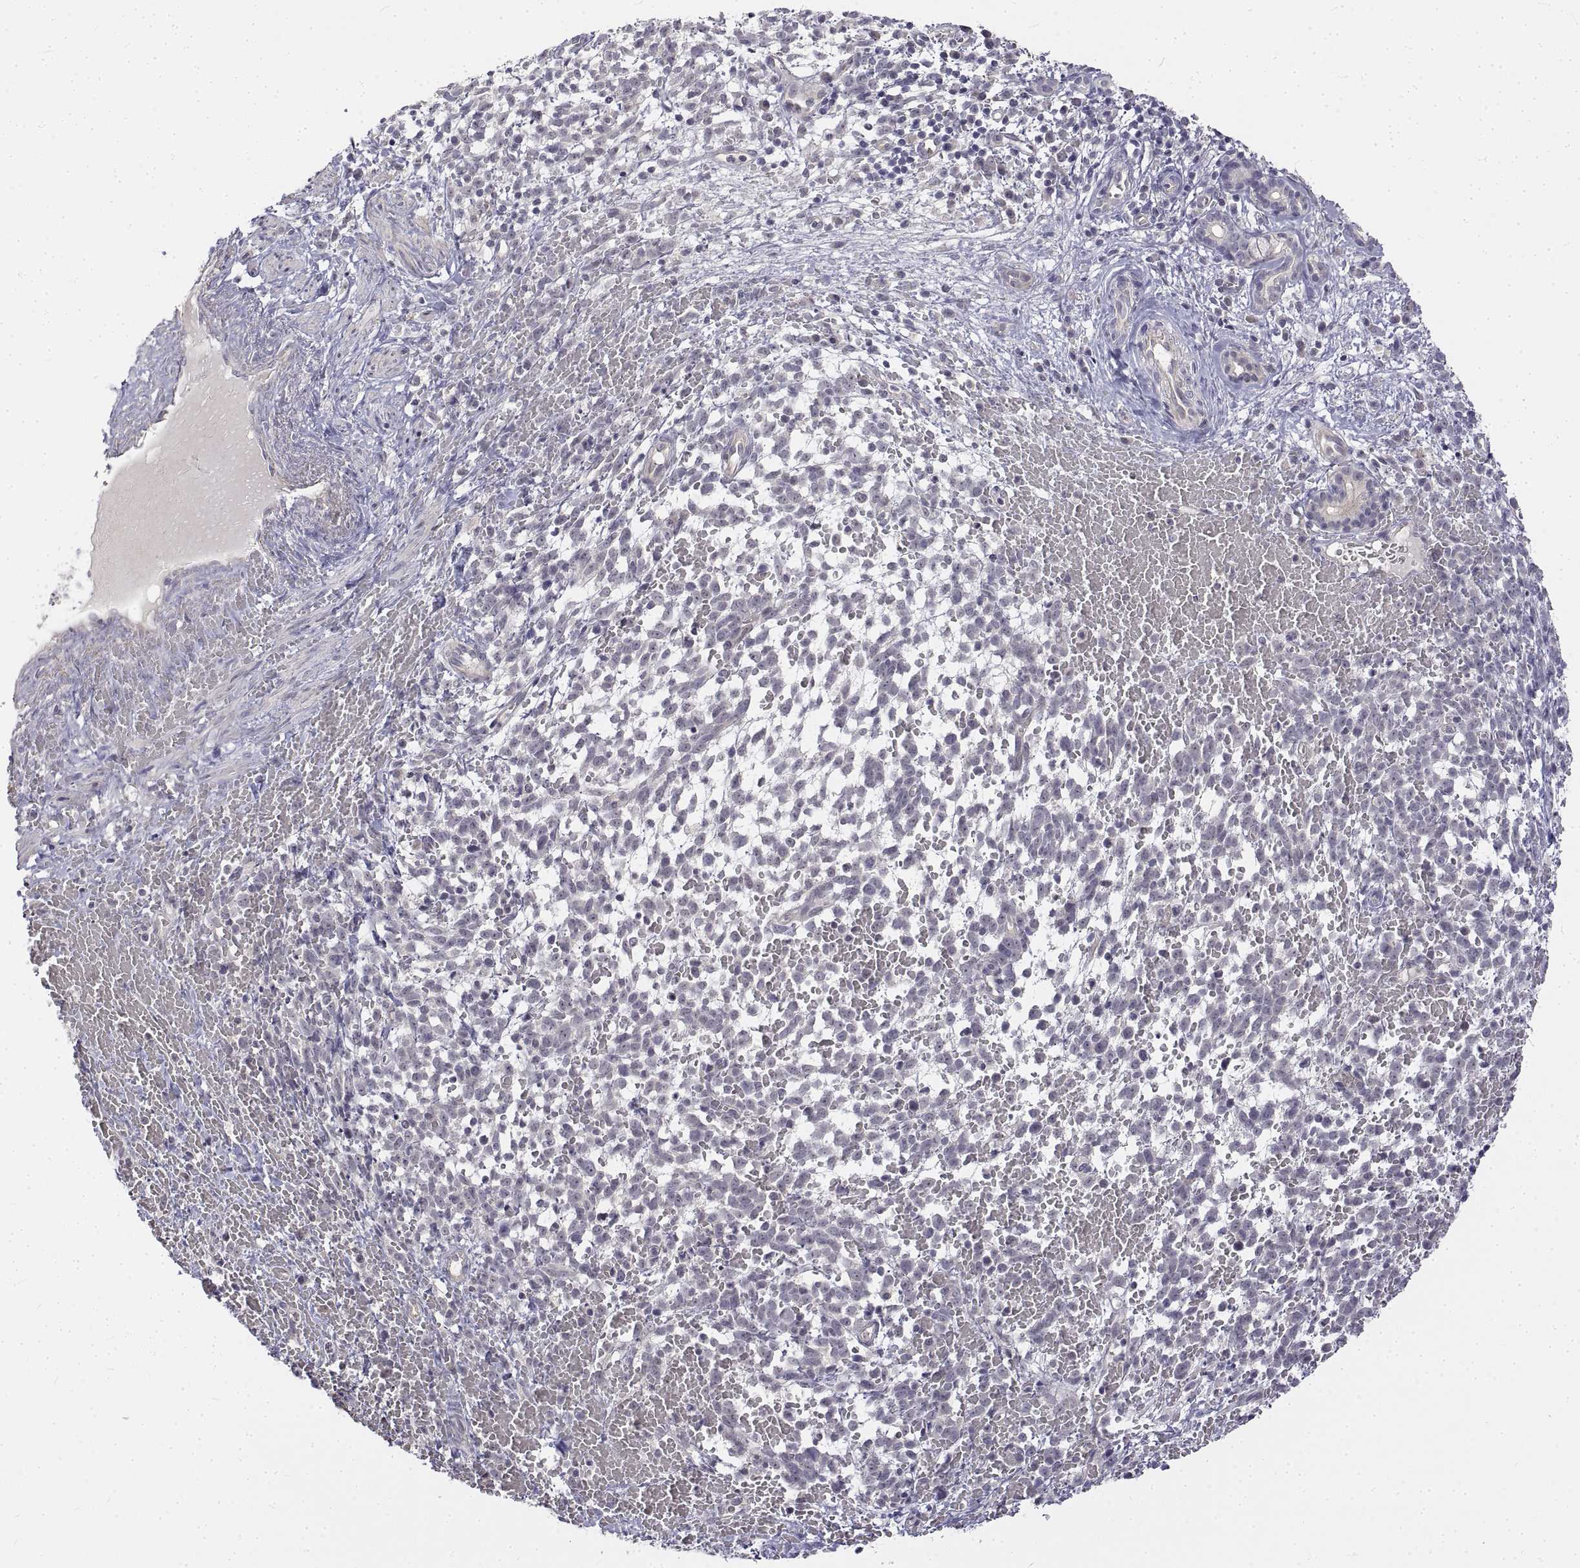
{"staining": {"intensity": "negative", "quantity": "none", "location": "none"}, "tissue": "melanoma", "cell_type": "Tumor cells", "image_type": "cancer", "snomed": [{"axis": "morphology", "description": "Malignant melanoma, NOS"}, {"axis": "topography", "description": "Skin"}], "caption": "Image shows no significant protein positivity in tumor cells of melanoma.", "gene": "ANO2", "patient": {"sex": "female", "age": 70}}